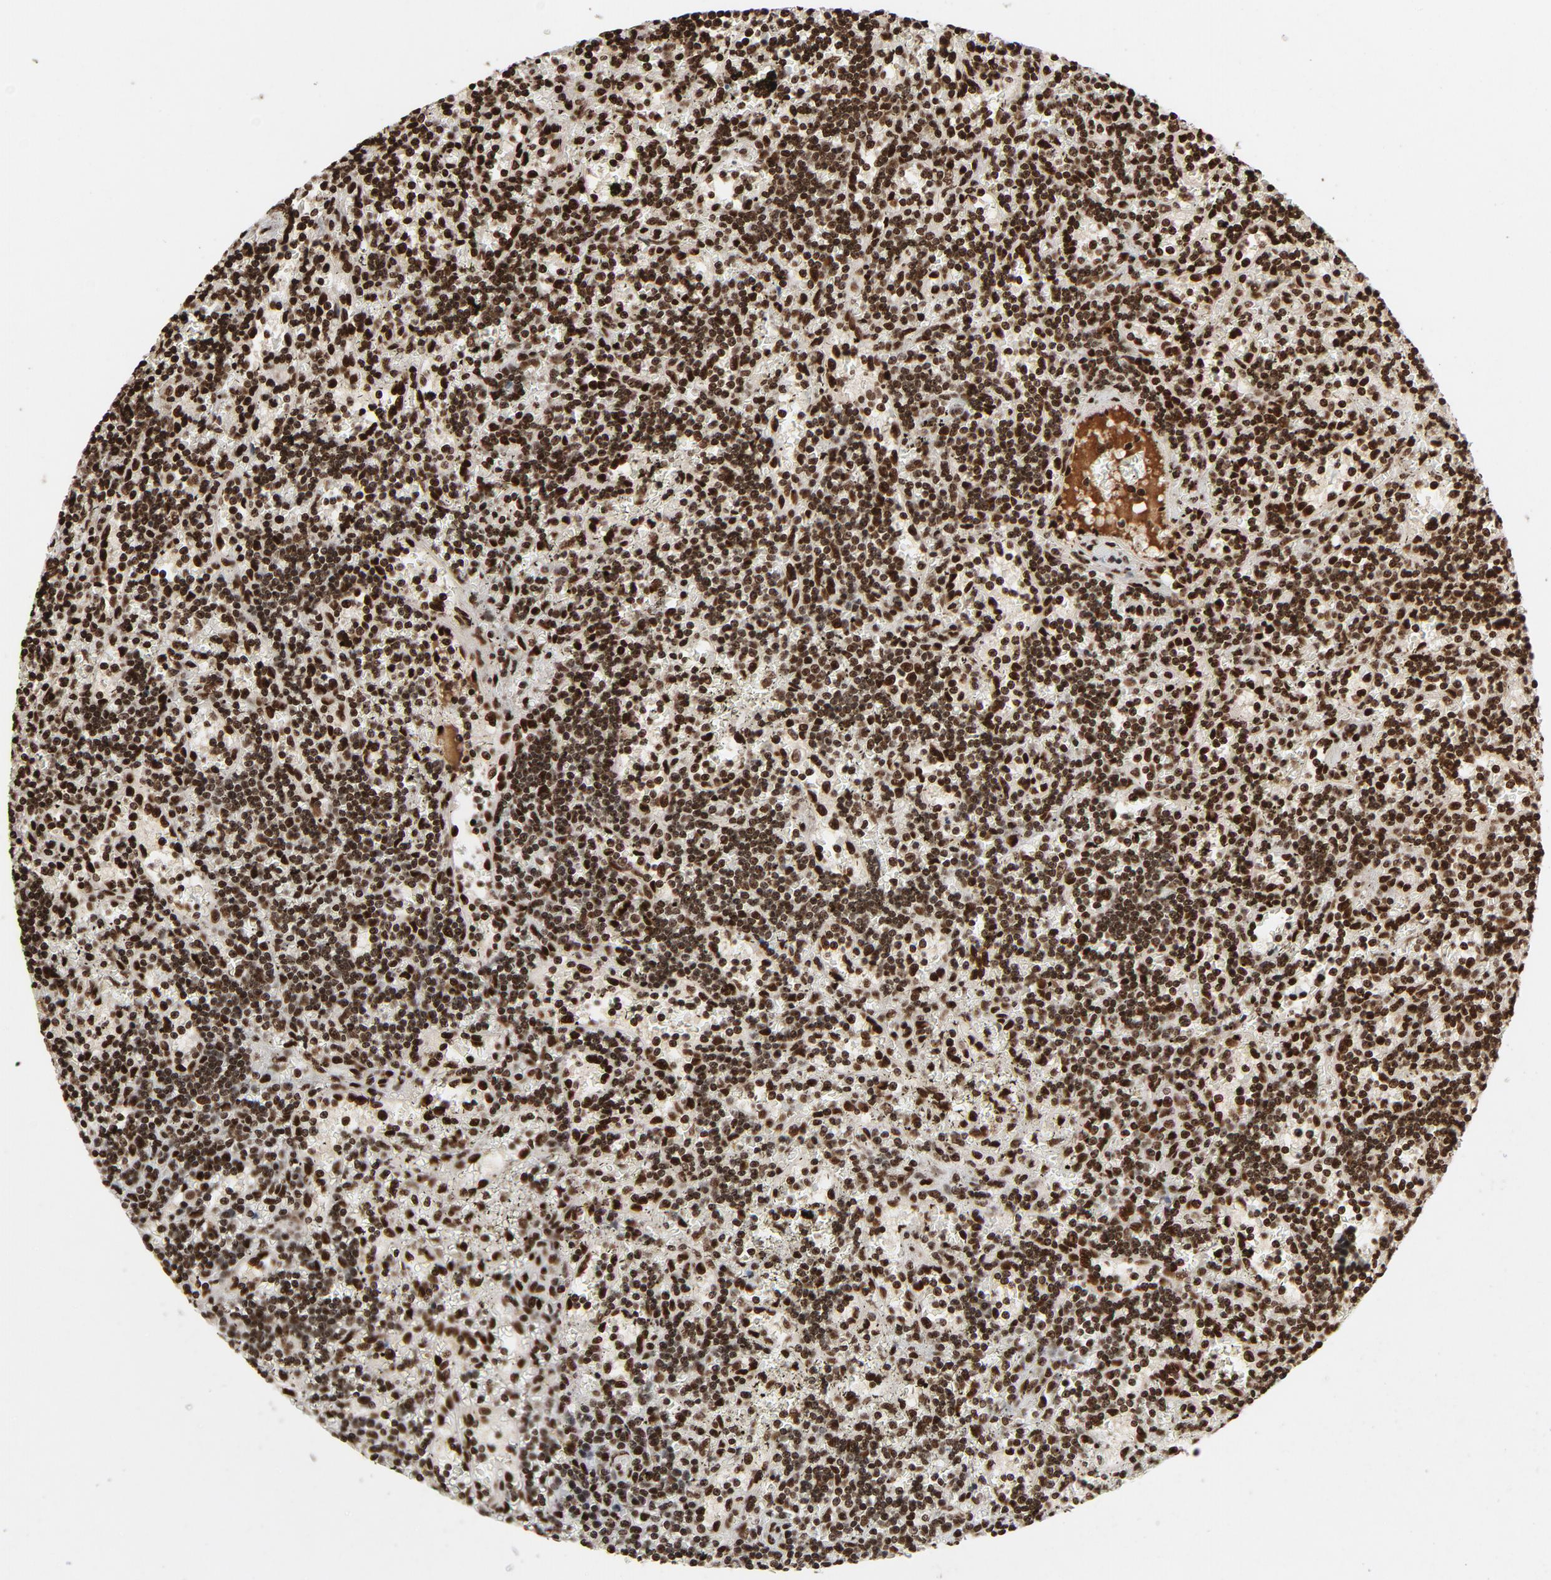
{"staining": {"intensity": "strong", "quantity": ">75%", "location": "nuclear"}, "tissue": "lymphoma", "cell_type": "Tumor cells", "image_type": "cancer", "snomed": [{"axis": "morphology", "description": "Malignant lymphoma, non-Hodgkin's type, Low grade"}, {"axis": "topography", "description": "Spleen"}], "caption": "Immunohistochemistry (DAB (3,3'-diaminobenzidine)) staining of human malignant lymphoma, non-Hodgkin's type (low-grade) displays strong nuclear protein expression in about >75% of tumor cells.", "gene": "TP53BP1", "patient": {"sex": "male", "age": 60}}